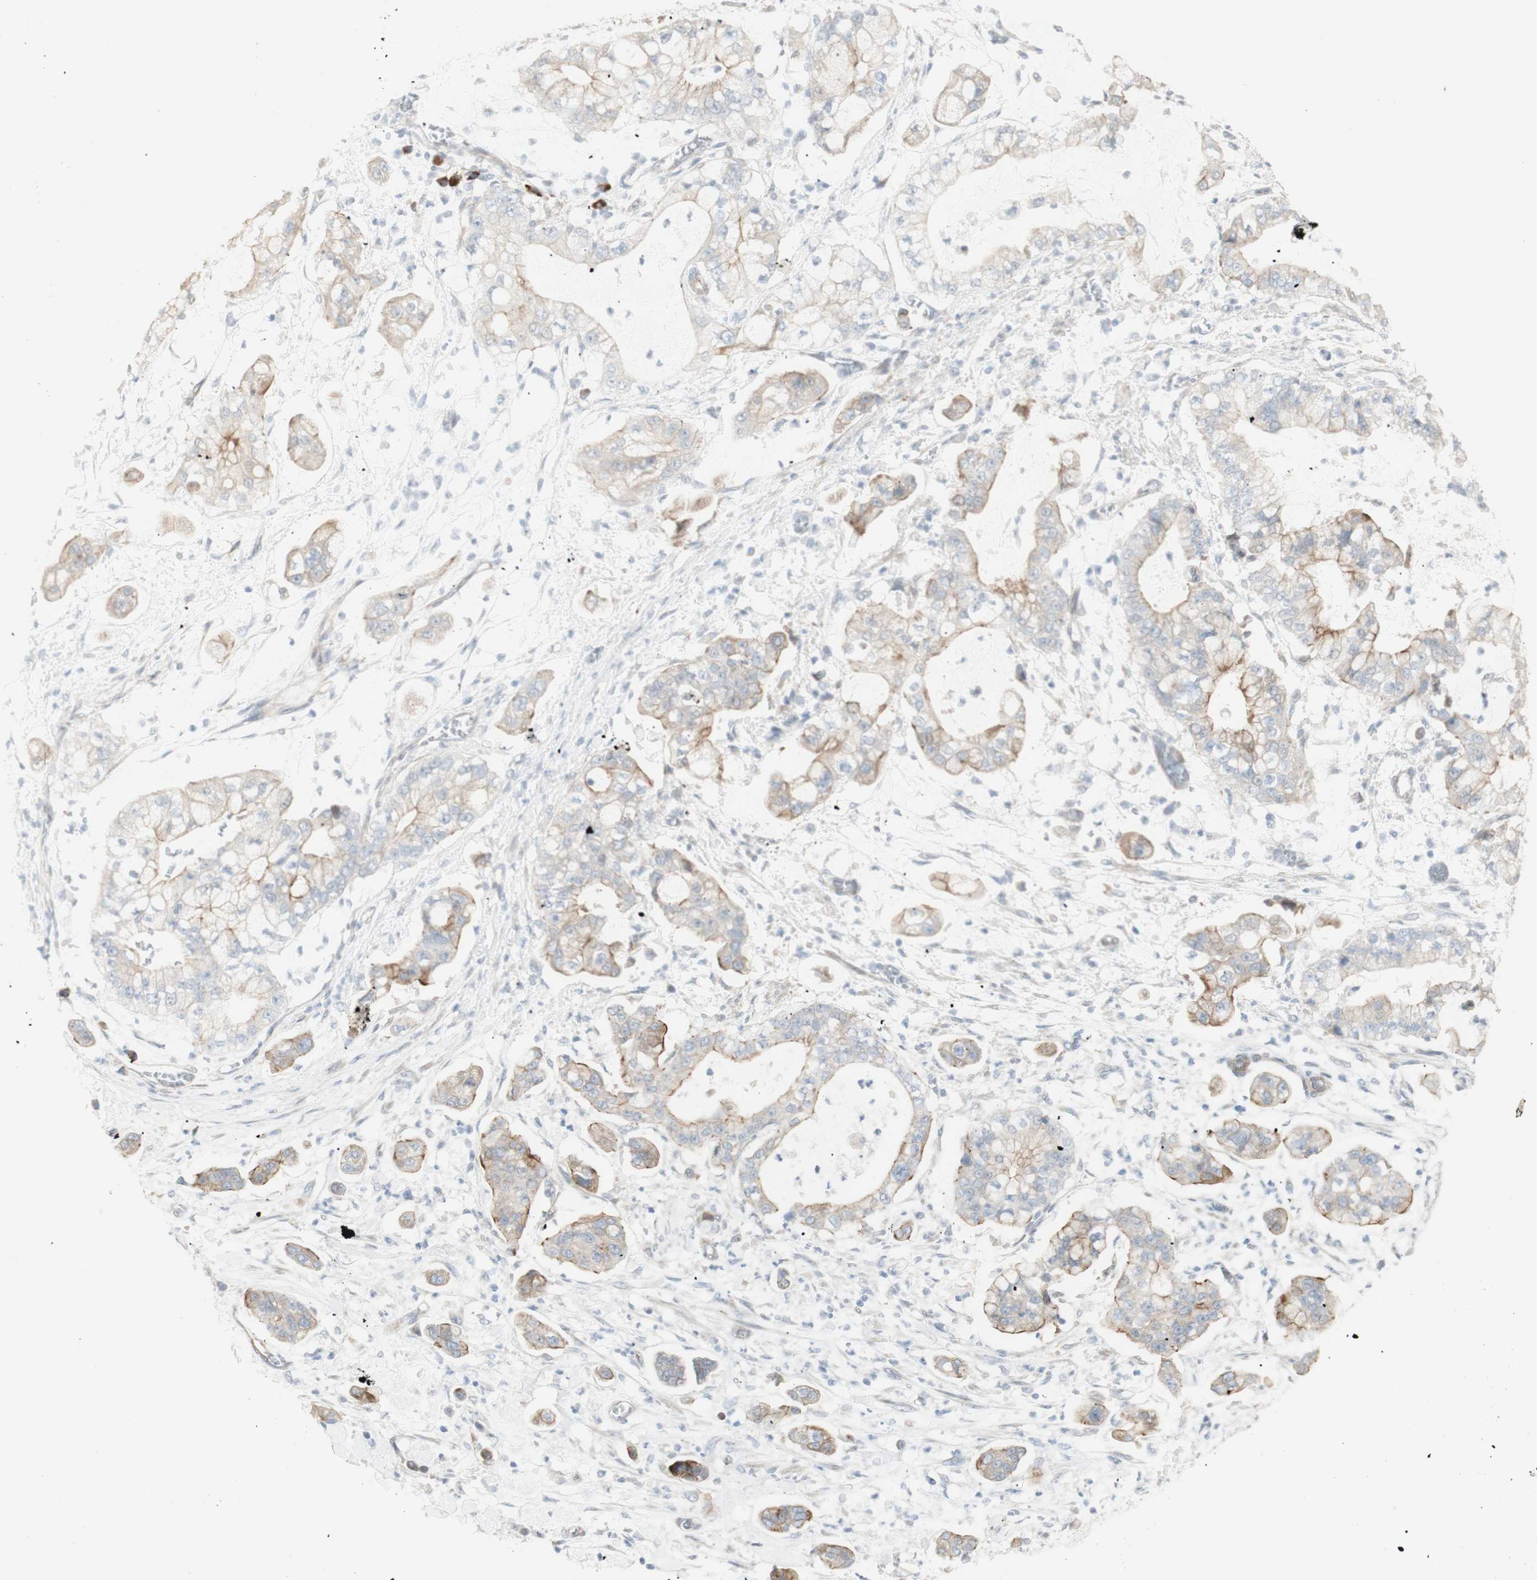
{"staining": {"intensity": "moderate", "quantity": "25%-75%", "location": "cytoplasmic/membranous"}, "tissue": "stomach cancer", "cell_type": "Tumor cells", "image_type": "cancer", "snomed": [{"axis": "morphology", "description": "Adenocarcinoma, NOS"}, {"axis": "topography", "description": "Stomach"}], "caption": "Immunohistochemical staining of adenocarcinoma (stomach) reveals medium levels of moderate cytoplasmic/membranous protein expression in approximately 25%-75% of tumor cells.", "gene": "NDST4", "patient": {"sex": "male", "age": 76}}